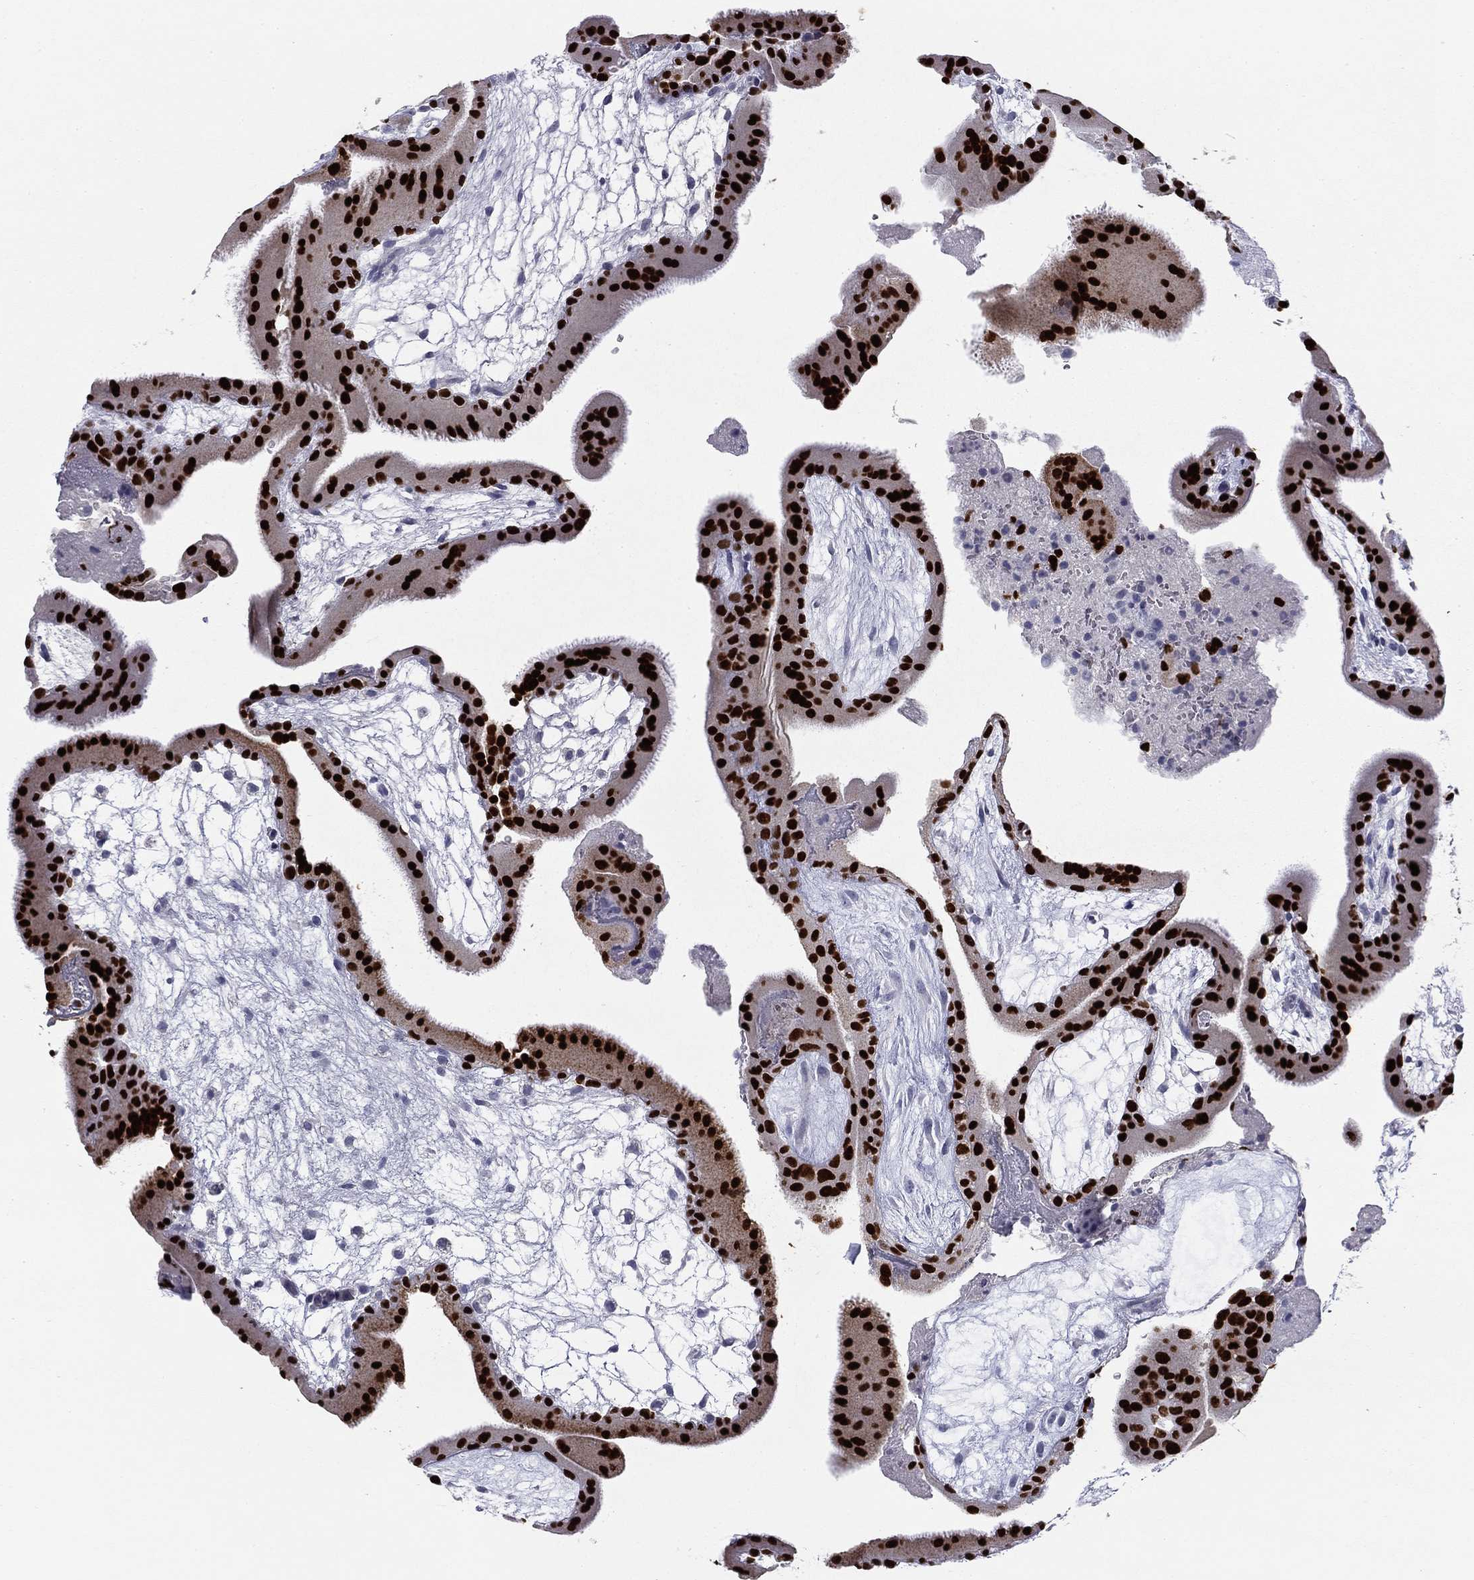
{"staining": {"intensity": "negative", "quantity": "none", "location": "none"}, "tissue": "placenta", "cell_type": "Decidual cells", "image_type": "normal", "snomed": [{"axis": "morphology", "description": "Normal tissue, NOS"}, {"axis": "topography", "description": "Placenta"}], "caption": "A high-resolution photomicrograph shows immunohistochemistry (IHC) staining of normal placenta, which displays no significant positivity in decidual cells.", "gene": "TFAP2B", "patient": {"sex": "female", "age": 19}}